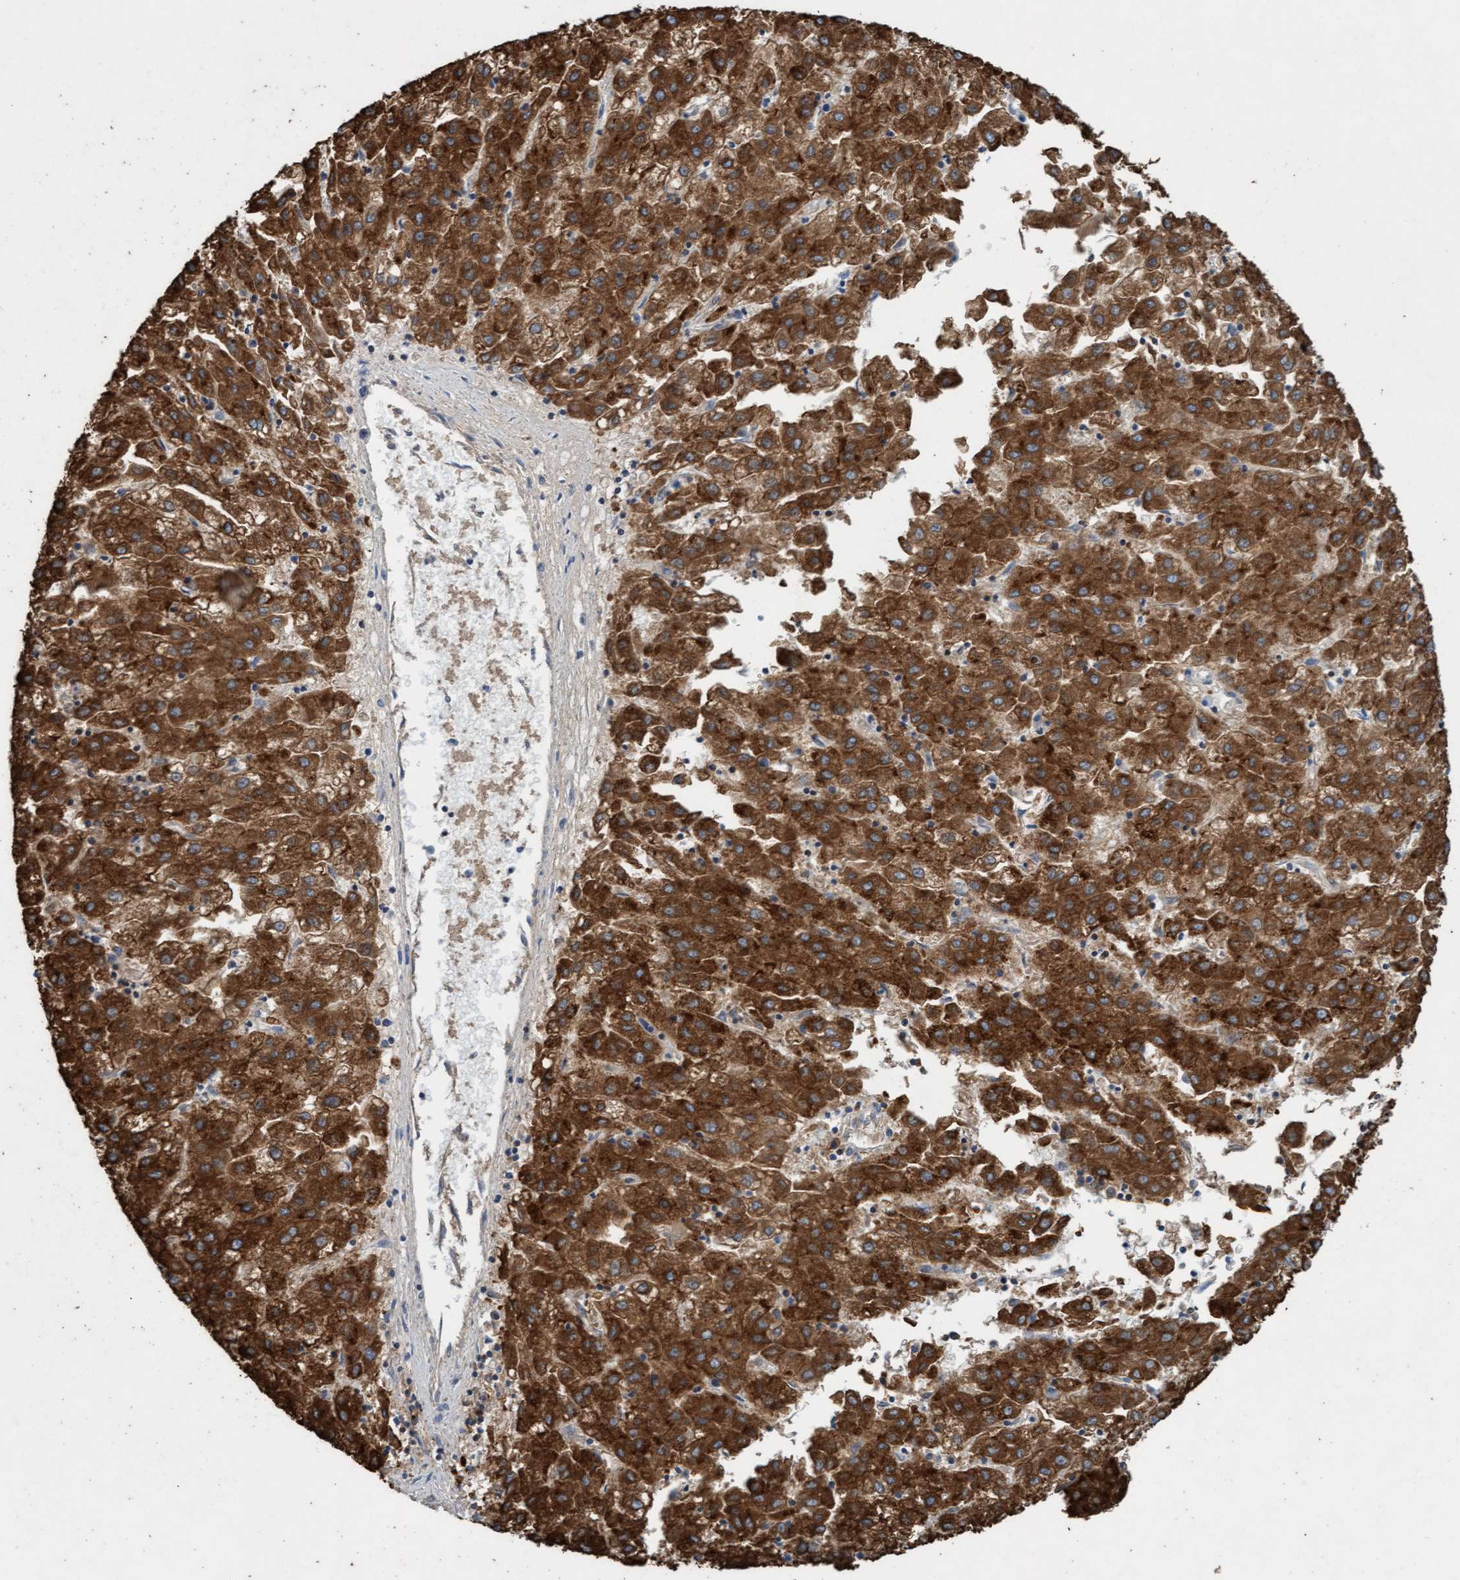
{"staining": {"intensity": "strong", "quantity": ">75%", "location": "cytoplasmic/membranous"}, "tissue": "liver cancer", "cell_type": "Tumor cells", "image_type": "cancer", "snomed": [{"axis": "morphology", "description": "Carcinoma, Hepatocellular, NOS"}, {"axis": "topography", "description": "Liver"}], "caption": "Tumor cells display strong cytoplasmic/membranous staining in approximately >75% of cells in hepatocellular carcinoma (liver).", "gene": "SIGIRR", "patient": {"sex": "male", "age": 72}}